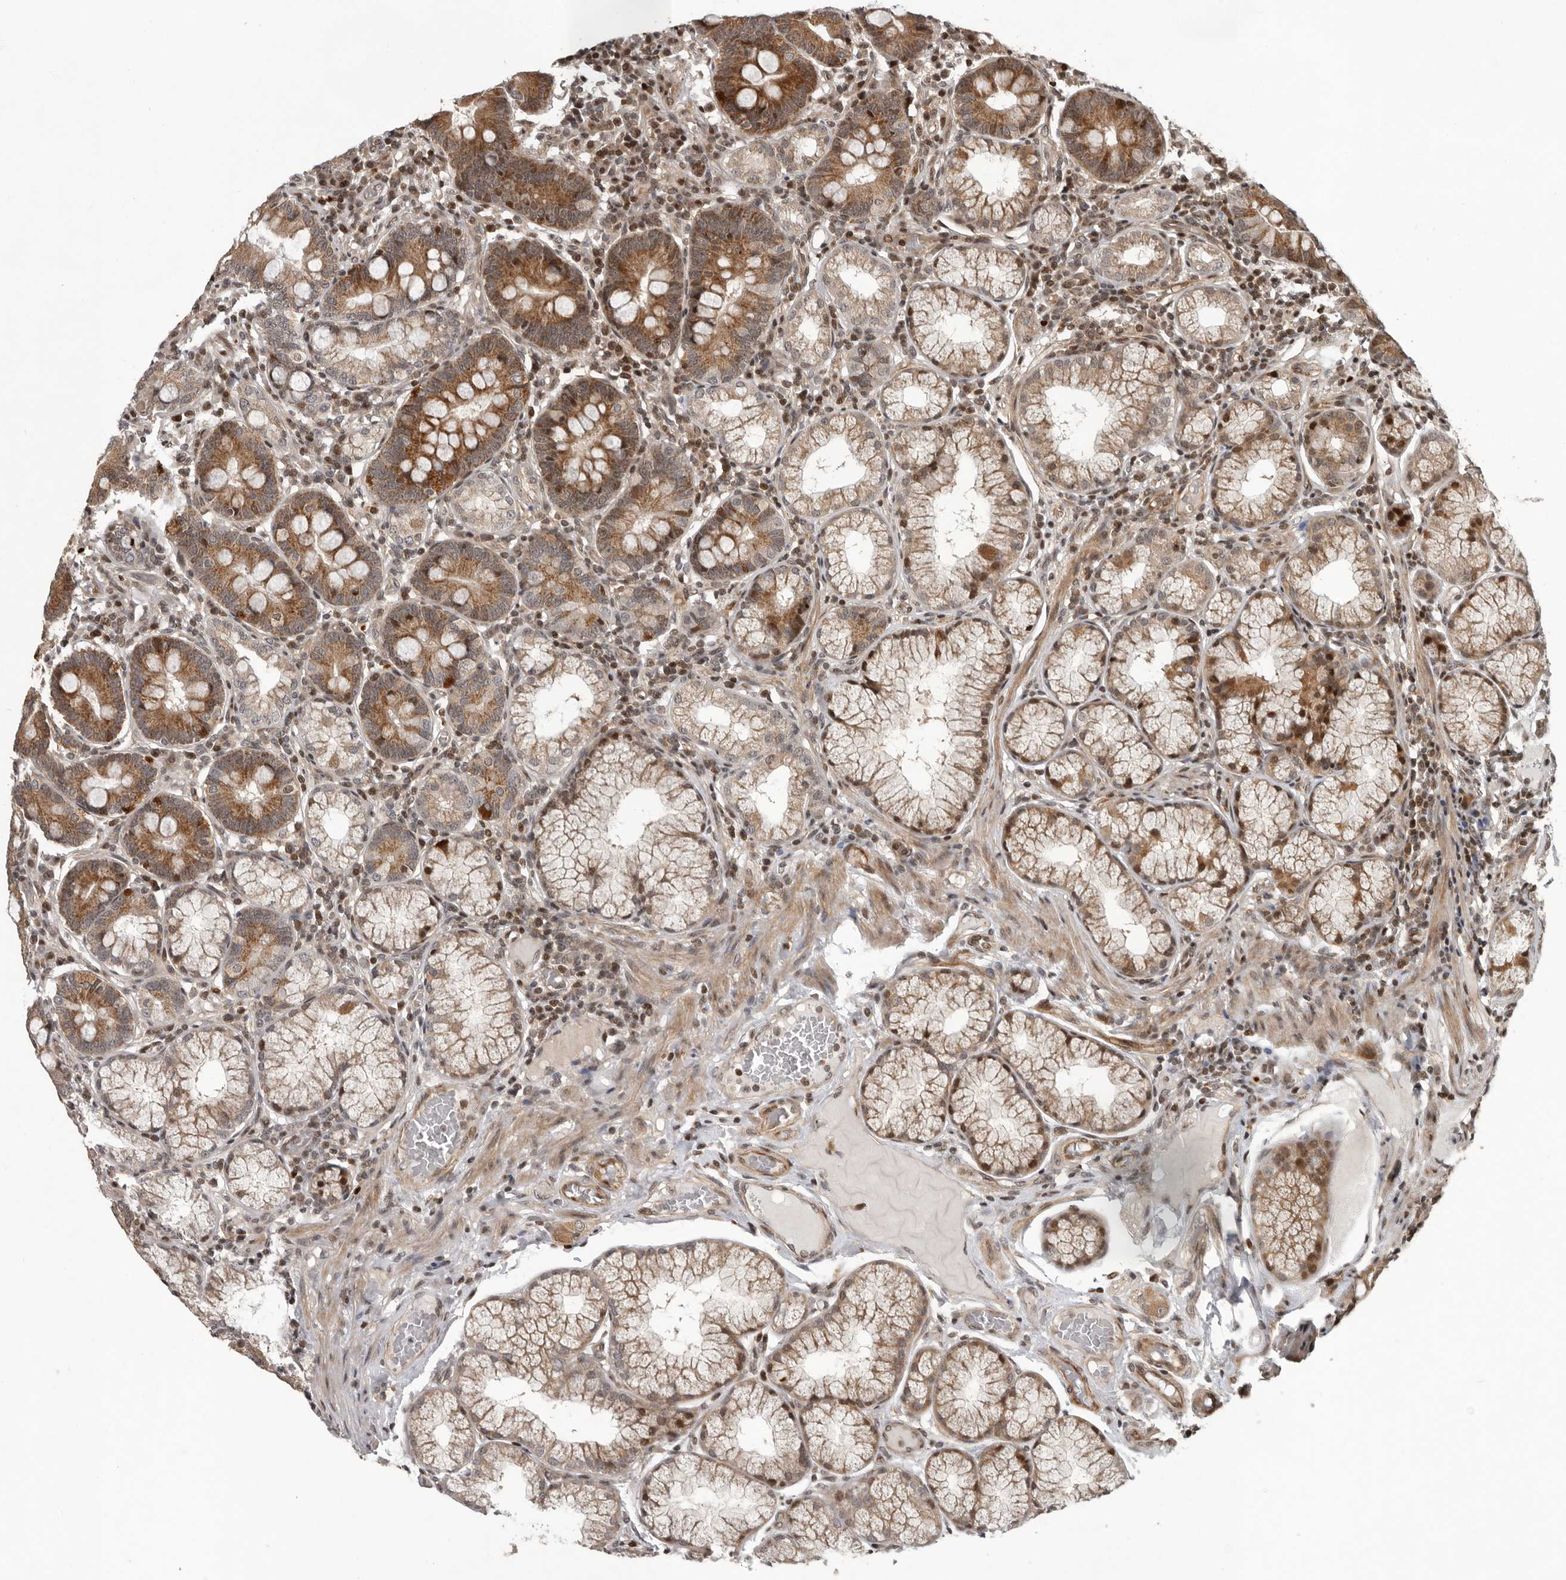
{"staining": {"intensity": "strong", "quantity": ">75%", "location": "cytoplasmic/membranous,nuclear"}, "tissue": "duodenum", "cell_type": "Glandular cells", "image_type": "normal", "snomed": [{"axis": "morphology", "description": "Normal tissue, NOS"}, {"axis": "topography", "description": "Duodenum"}], "caption": "Immunohistochemical staining of benign duodenum demonstrates high levels of strong cytoplasmic/membranous,nuclear positivity in approximately >75% of glandular cells.", "gene": "RABIF", "patient": {"sex": "male", "age": 50}}